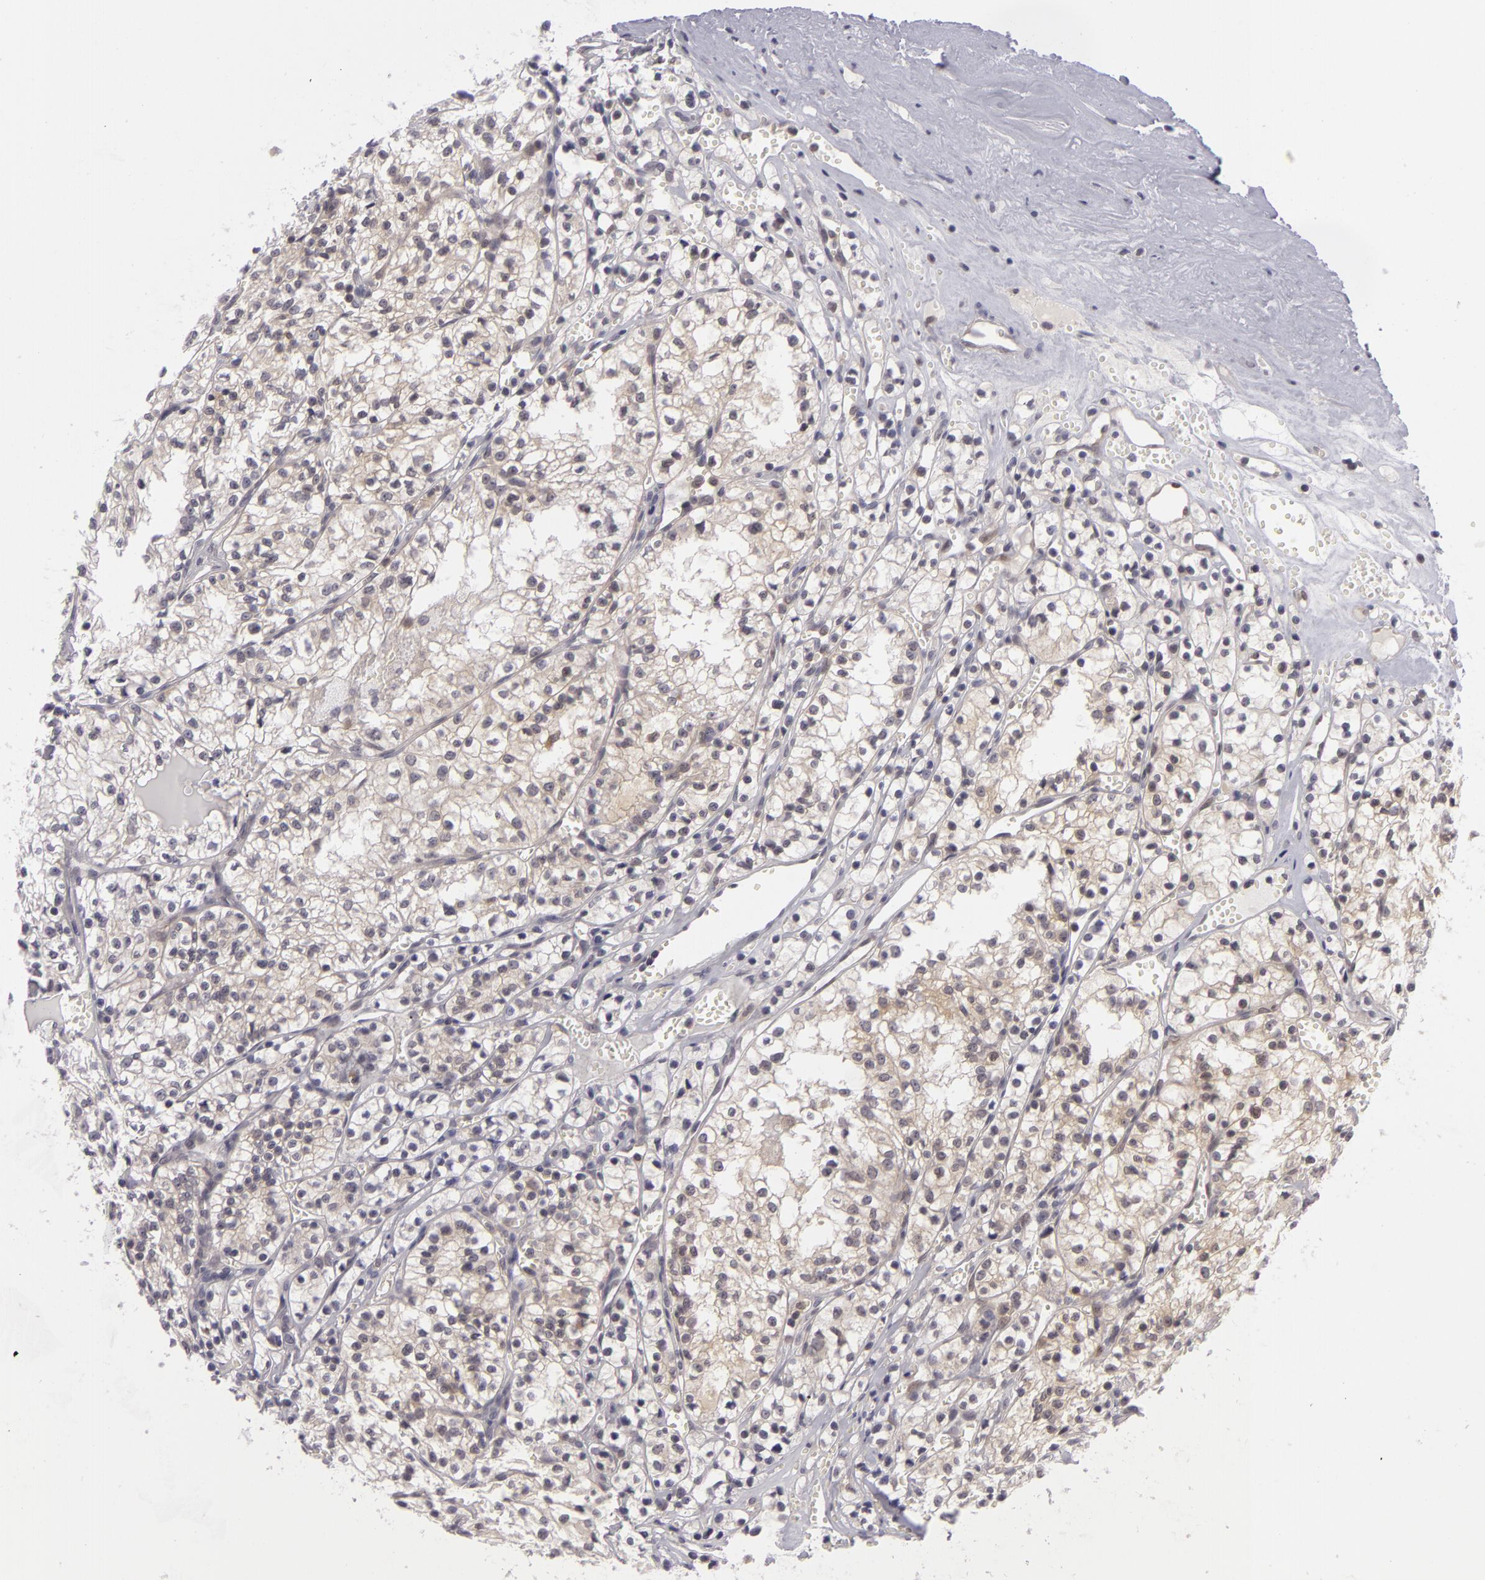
{"staining": {"intensity": "weak", "quantity": "25%-75%", "location": "cytoplasmic/membranous"}, "tissue": "renal cancer", "cell_type": "Tumor cells", "image_type": "cancer", "snomed": [{"axis": "morphology", "description": "Adenocarcinoma, NOS"}, {"axis": "topography", "description": "Kidney"}], "caption": "The photomicrograph demonstrates a brown stain indicating the presence of a protein in the cytoplasmic/membranous of tumor cells in renal adenocarcinoma.", "gene": "BCL10", "patient": {"sex": "male", "age": 61}}